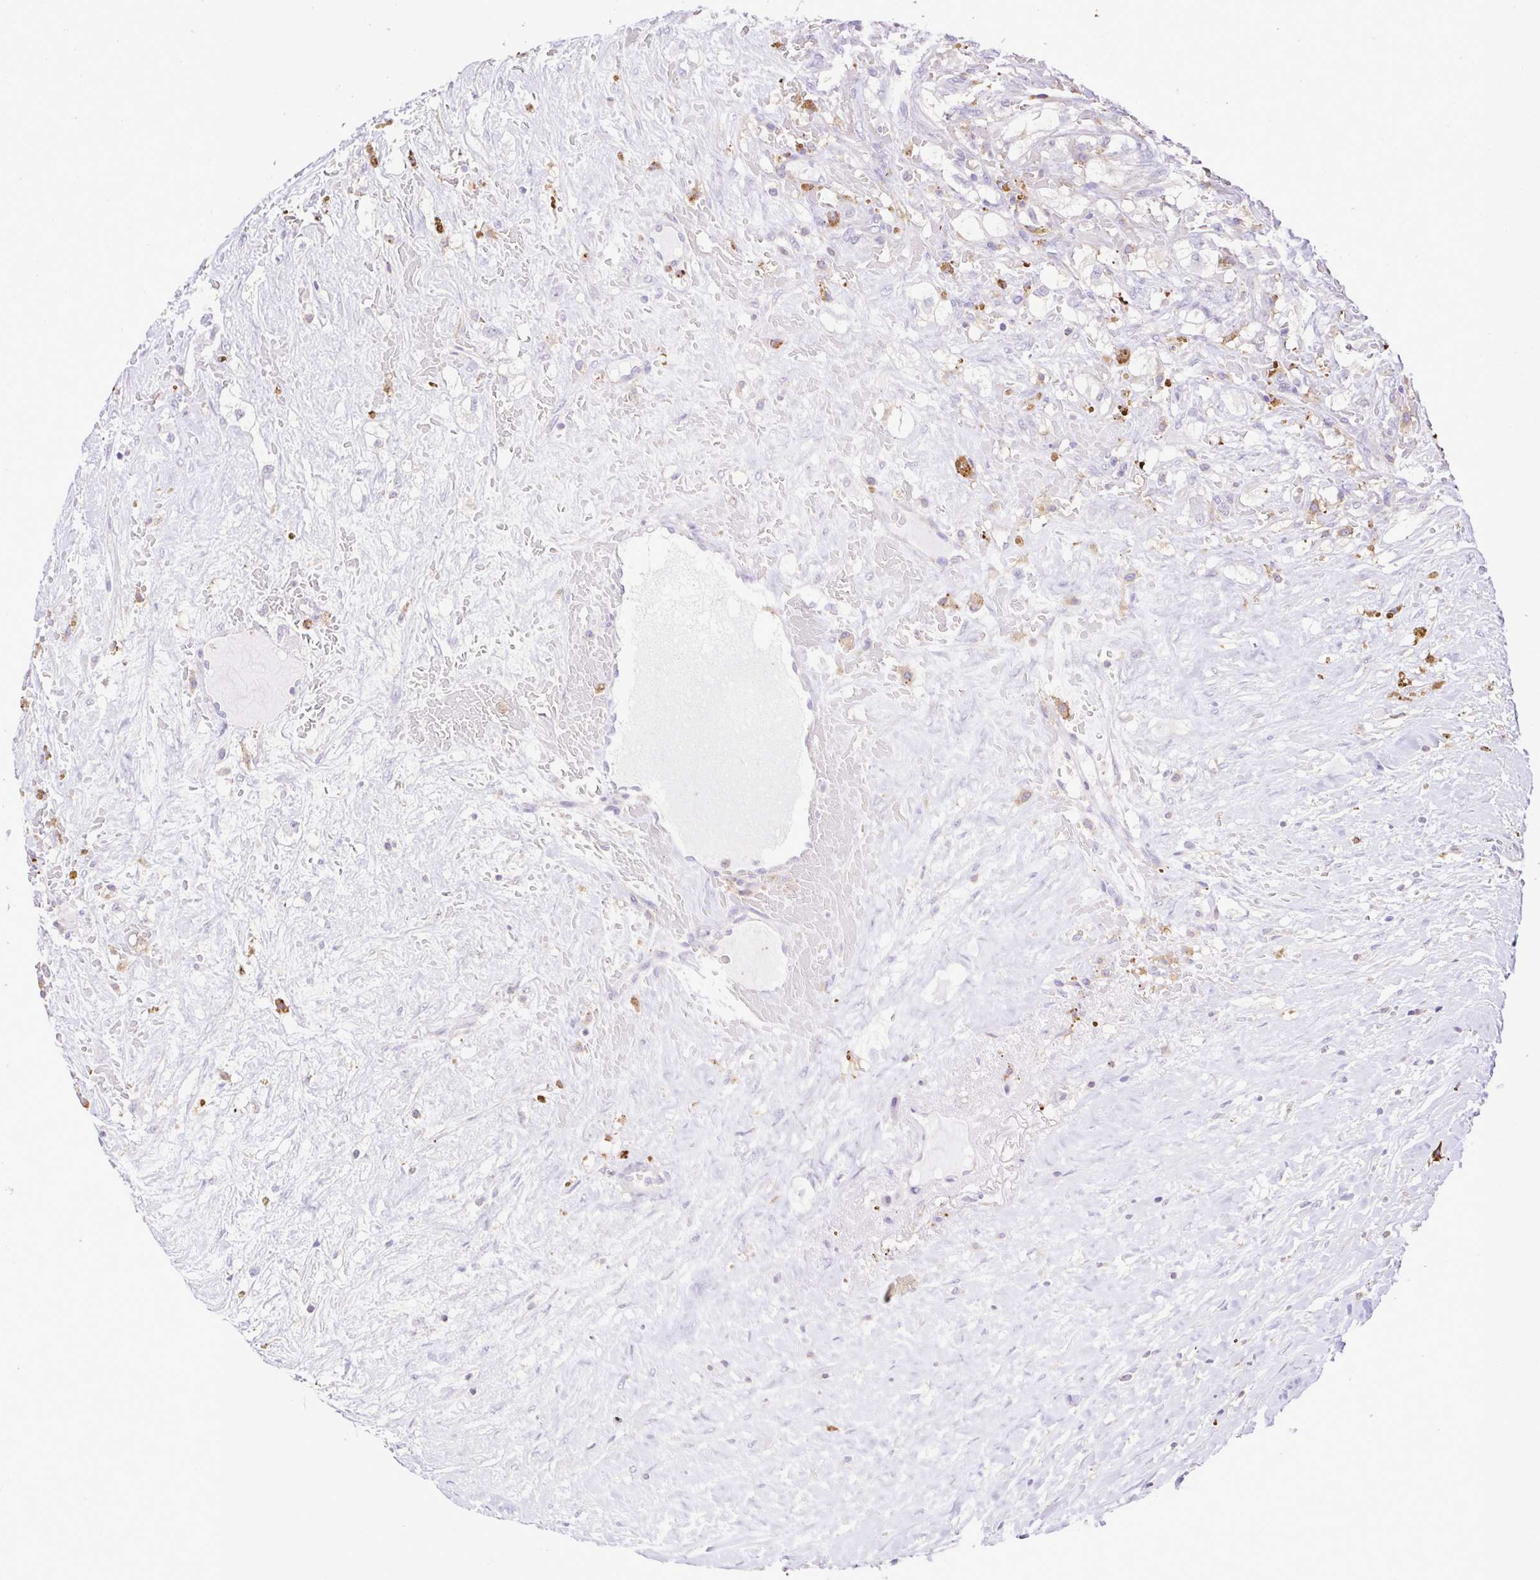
{"staining": {"intensity": "negative", "quantity": "none", "location": "none"}, "tissue": "renal cancer", "cell_type": "Tumor cells", "image_type": "cancer", "snomed": [{"axis": "morphology", "description": "Adenocarcinoma, NOS"}, {"axis": "topography", "description": "Kidney"}], "caption": "The histopathology image reveals no significant positivity in tumor cells of renal cancer. The staining was performed using DAB to visualize the protein expression in brown, while the nuclei were stained in blue with hematoxylin (Magnification: 20x).", "gene": "CYP17A1", "patient": {"sex": "male", "age": 59}}